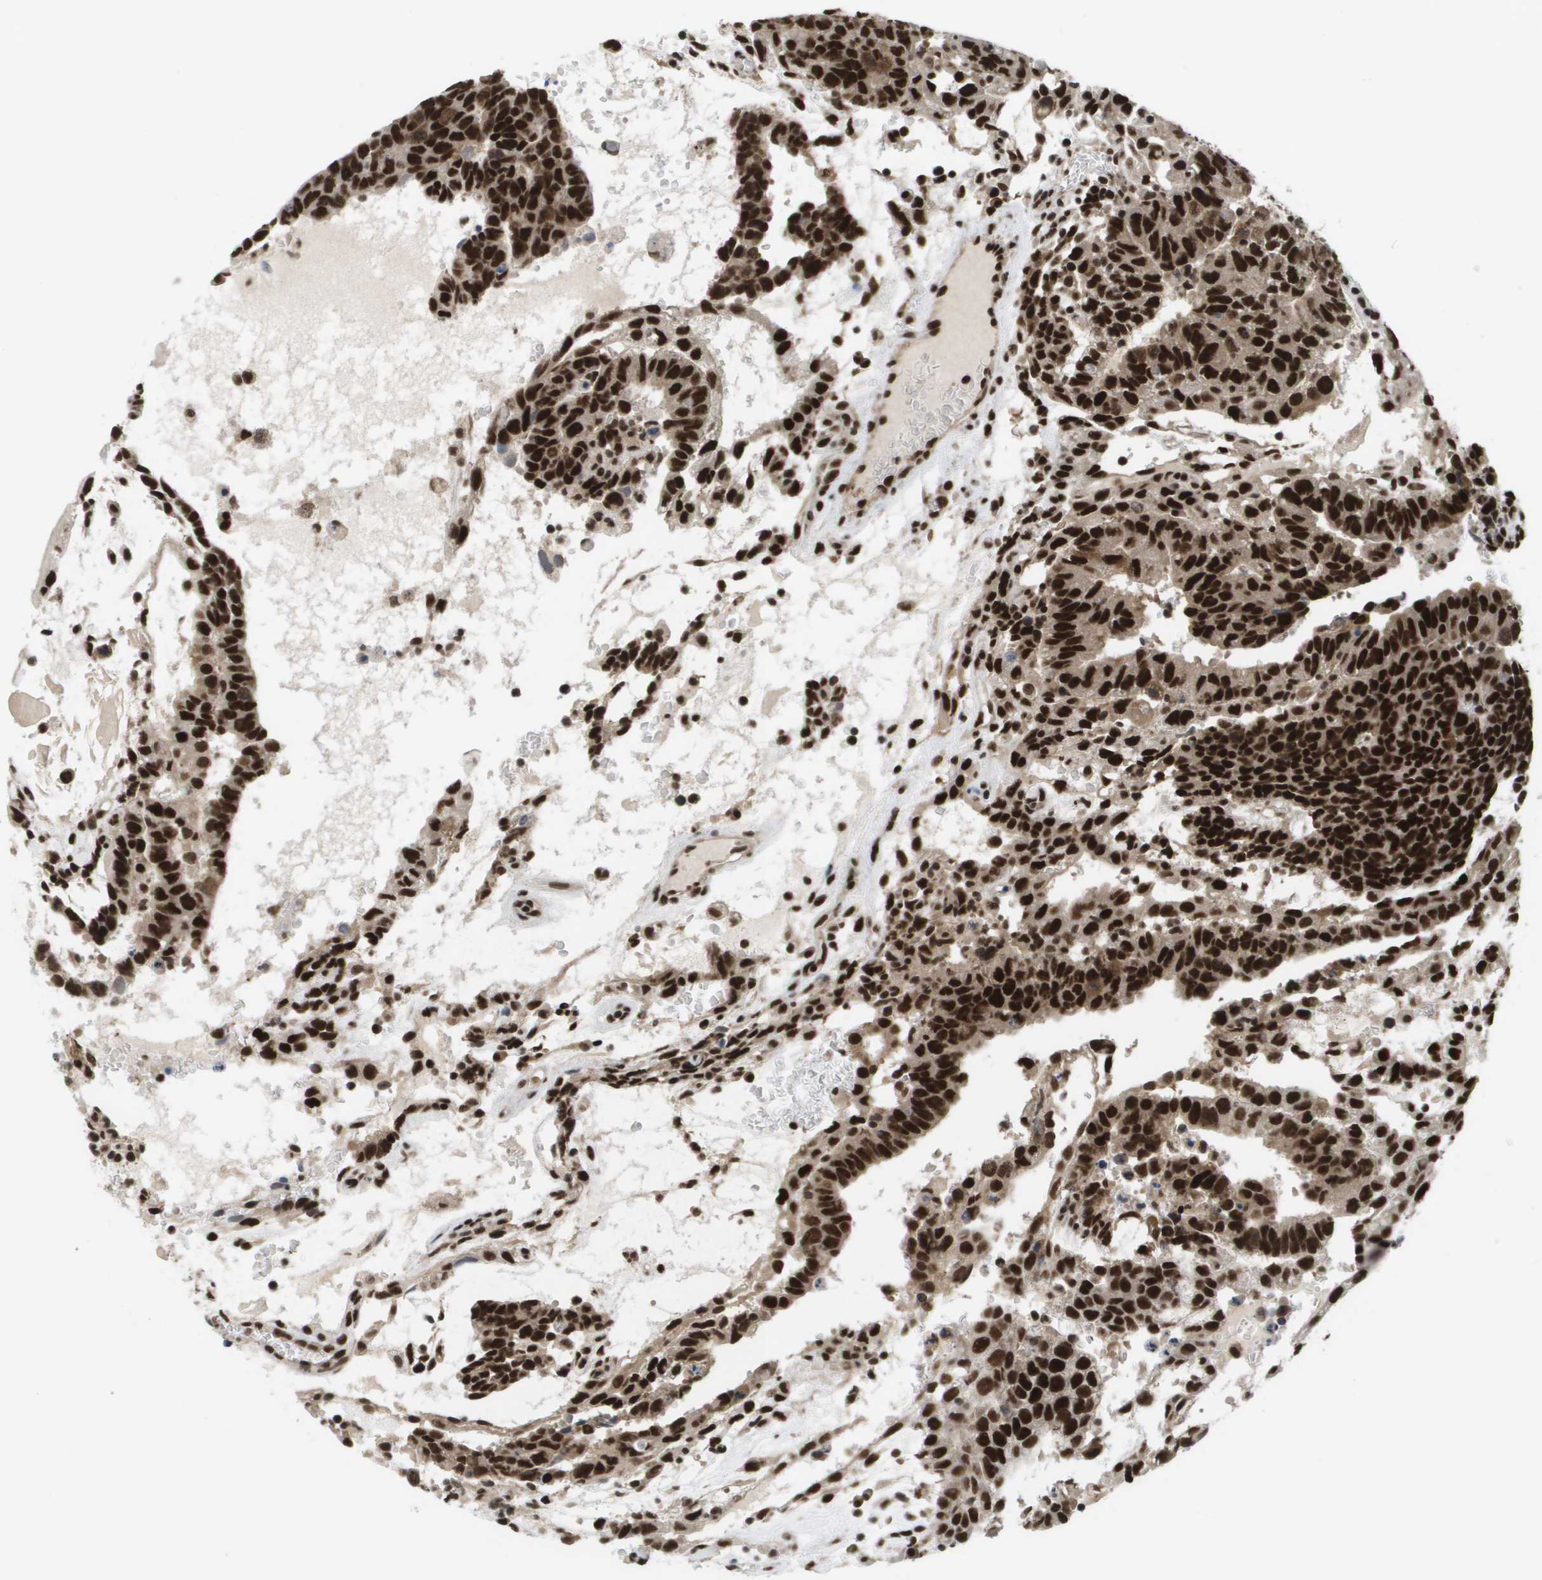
{"staining": {"intensity": "strong", "quantity": ">75%", "location": "cytoplasmic/membranous,nuclear"}, "tissue": "testis cancer", "cell_type": "Tumor cells", "image_type": "cancer", "snomed": [{"axis": "morphology", "description": "Seminoma, NOS"}, {"axis": "morphology", "description": "Carcinoma, Embryonal, NOS"}, {"axis": "topography", "description": "Testis"}], "caption": "Strong cytoplasmic/membranous and nuclear protein staining is seen in about >75% of tumor cells in testis embryonal carcinoma. Using DAB (brown) and hematoxylin (blue) stains, captured at high magnification using brightfield microscopy.", "gene": "PRCC", "patient": {"sex": "male", "age": 52}}